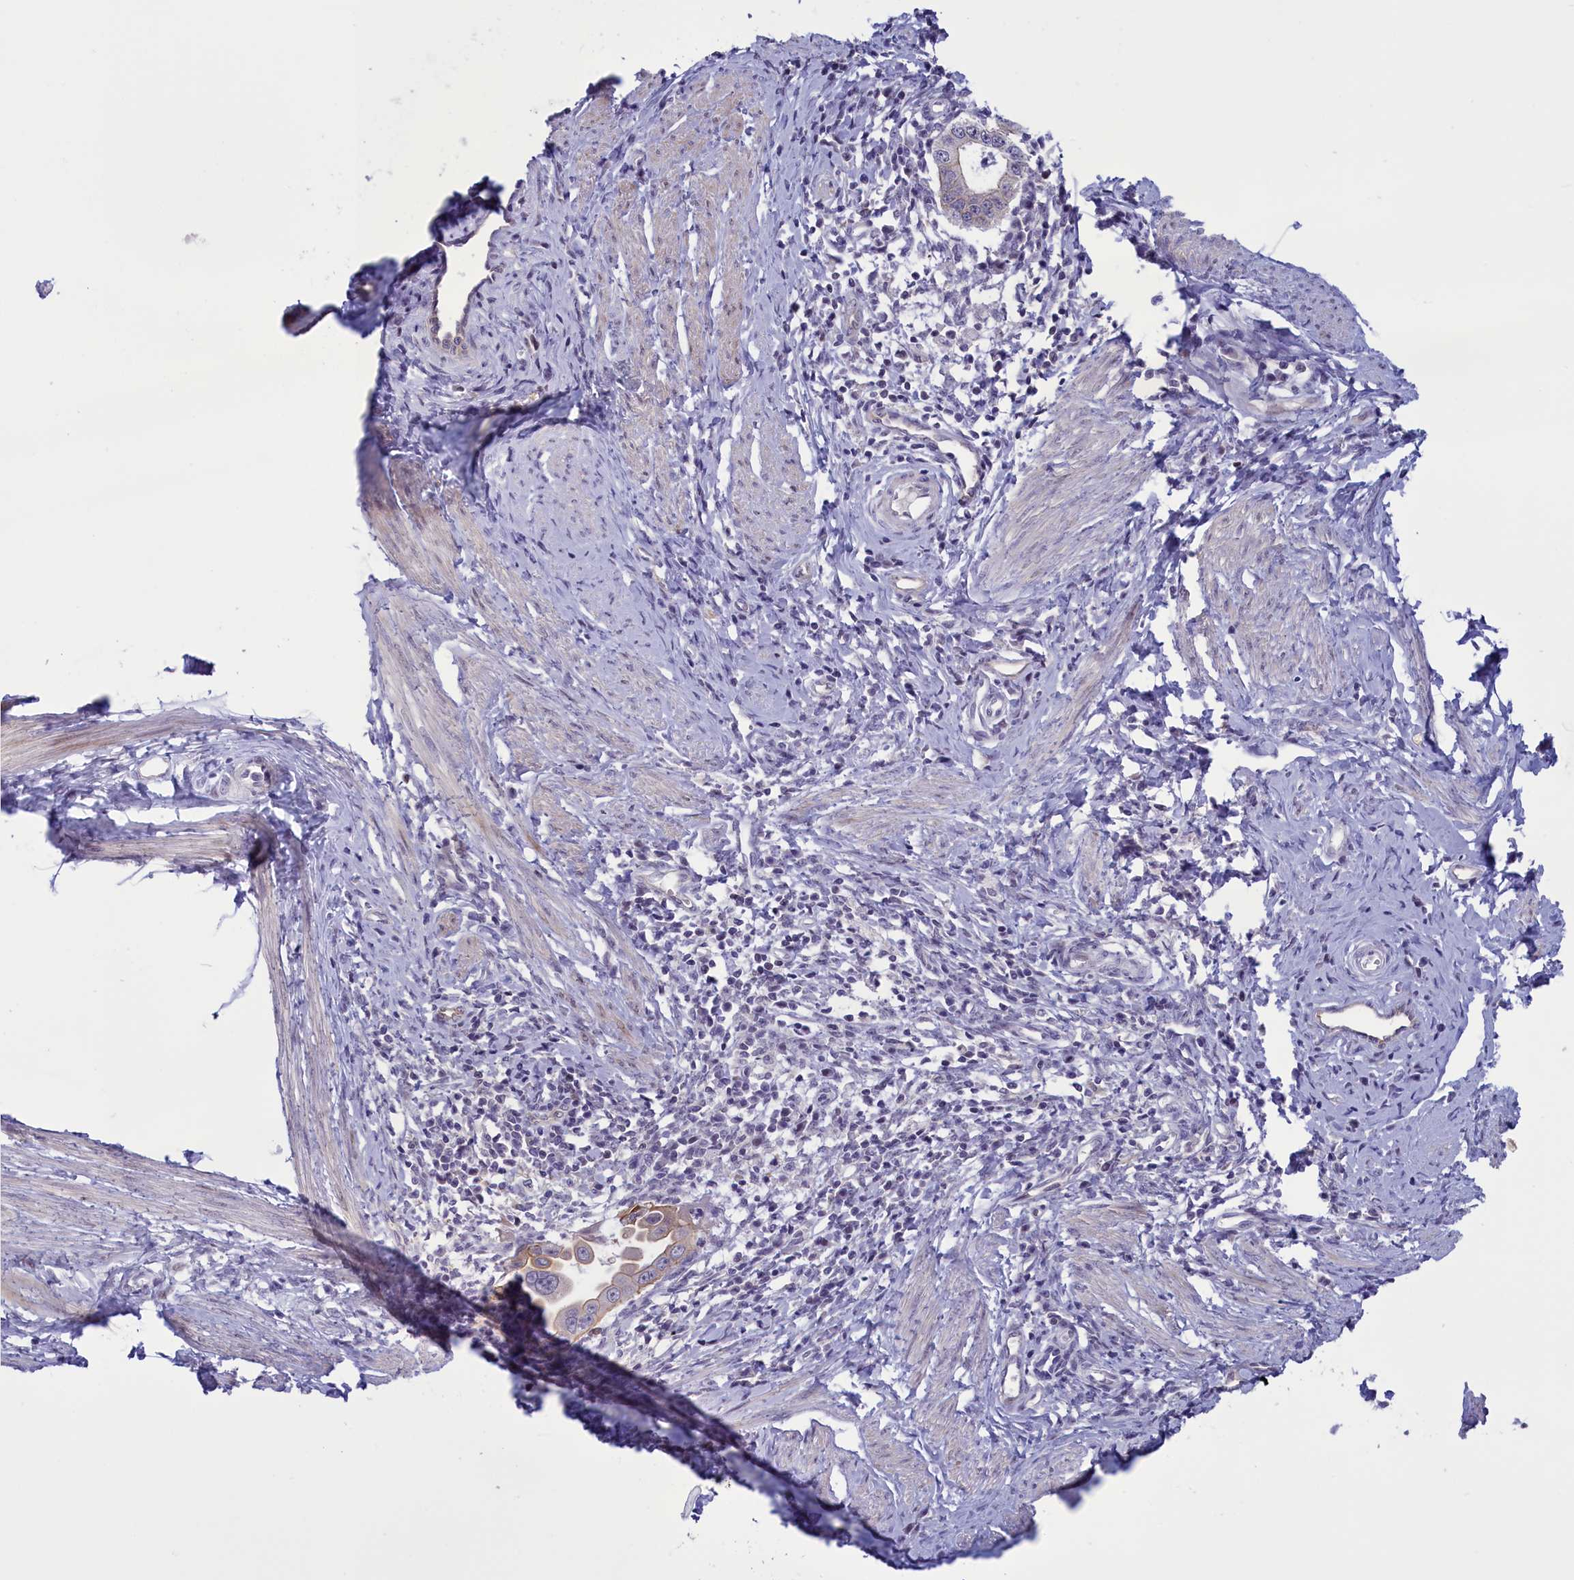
{"staining": {"intensity": "weak", "quantity": "25%-75%", "location": "cytoplasmic/membranous"}, "tissue": "cervical cancer", "cell_type": "Tumor cells", "image_type": "cancer", "snomed": [{"axis": "morphology", "description": "Adenocarcinoma, NOS"}, {"axis": "topography", "description": "Cervix"}], "caption": "Adenocarcinoma (cervical) stained with DAB (3,3'-diaminobenzidine) immunohistochemistry exhibits low levels of weak cytoplasmic/membranous staining in approximately 25%-75% of tumor cells. The staining was performed using DAB to visualize the protein expression in brown, while the nuclei were stained in blue with hematoxylin (Magnification: 20x).", "gene": "CORO2A", "patient": {"sex": "female", "age": 36}}